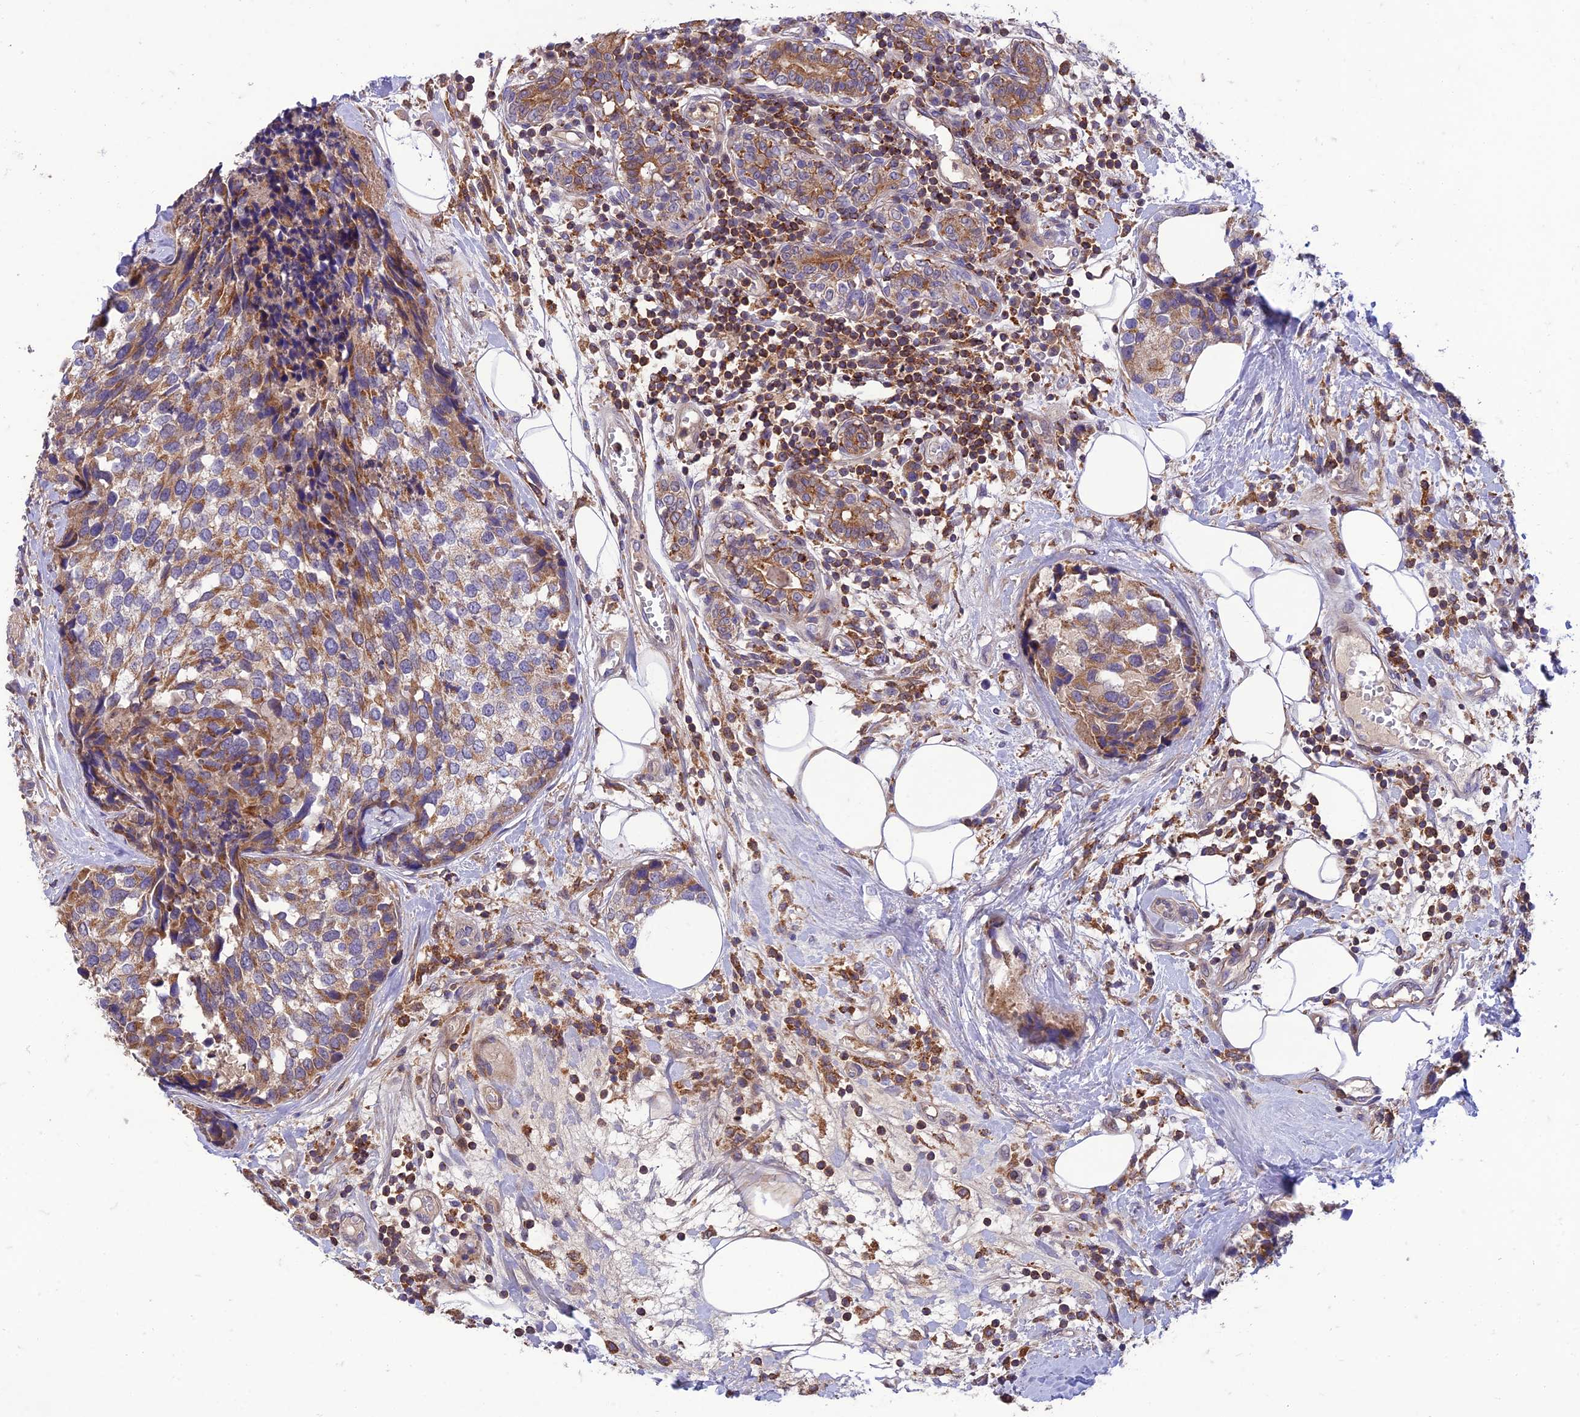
{"staining": {"intensity": "moderate", "quantity": ">75%", "location": "cytoplasmic/membranous"}, "tissue": "breast cancer", "cell_type": "Tumor cells", "image_type": "cancer", "snomed": [{"axis": "morphology", "description": "Lobular carcinoma"}, {"axis": "topography", "description": "Breast"}], "caption": "The image shows a brown stain indicating the presence of a protein in the cytoplasmic/membranous of tumor cells in breast cancer (lobular carcinoma).", "gene": "IRAK3", "patient": {"sex": "female", "age": 59}}